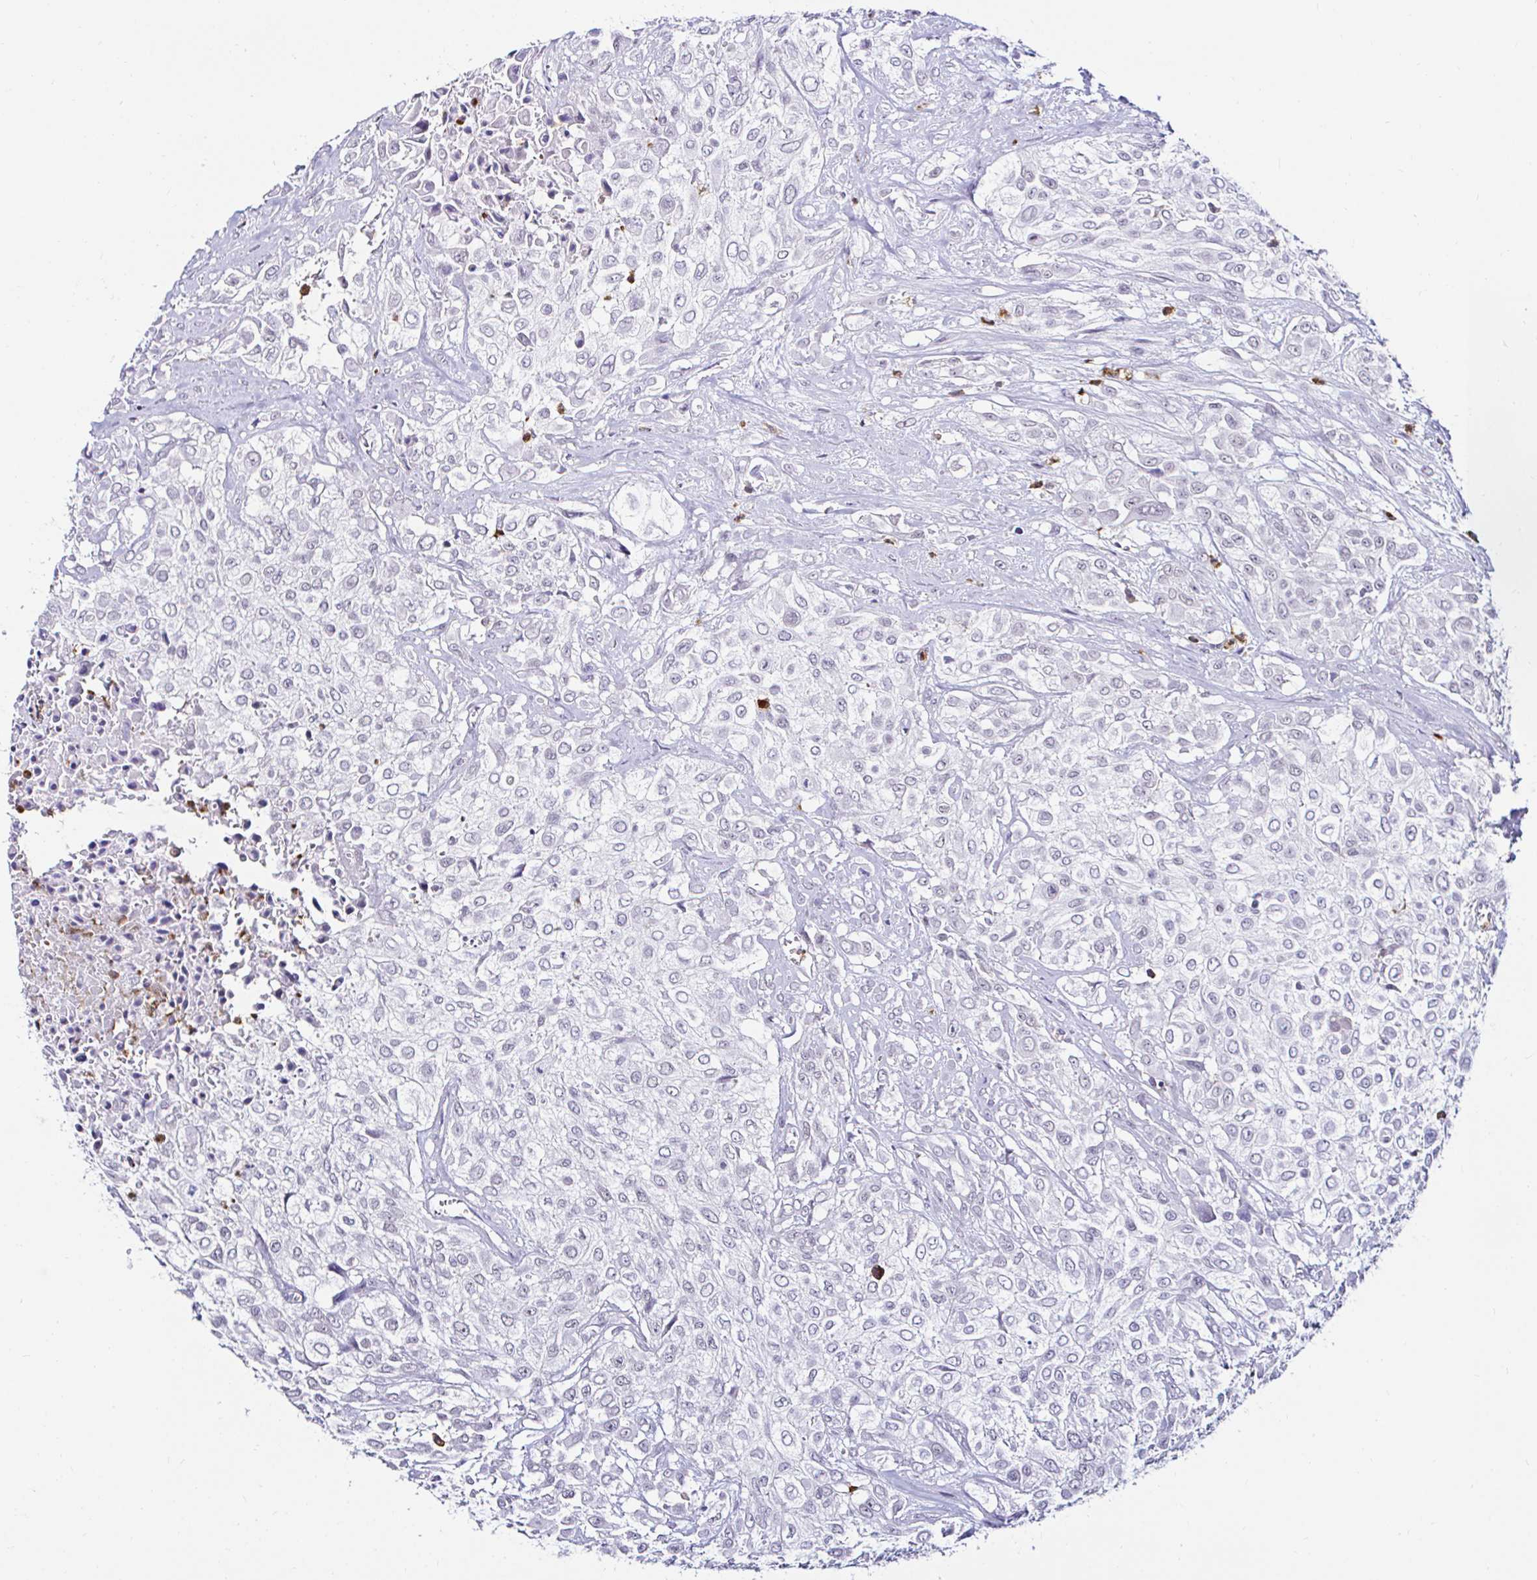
{"staining": {"intensity": "negative", "quantity": "none", "location": "none"}, "tissue": "urothelial cancer", "cell_type": "Tumor cells", "image_type": "cancer", "snomed": [{"axis": "morphology", "description": "Urothelial carcinoma, High grade"}, {"axis": "topography", "description": "Urinary bladder"}], "caption": "Tumor cells are negative for brown protein staining in urothelial cancer.", "gene": "CYBB", "patient": {"sex": "male", "age": 57}}